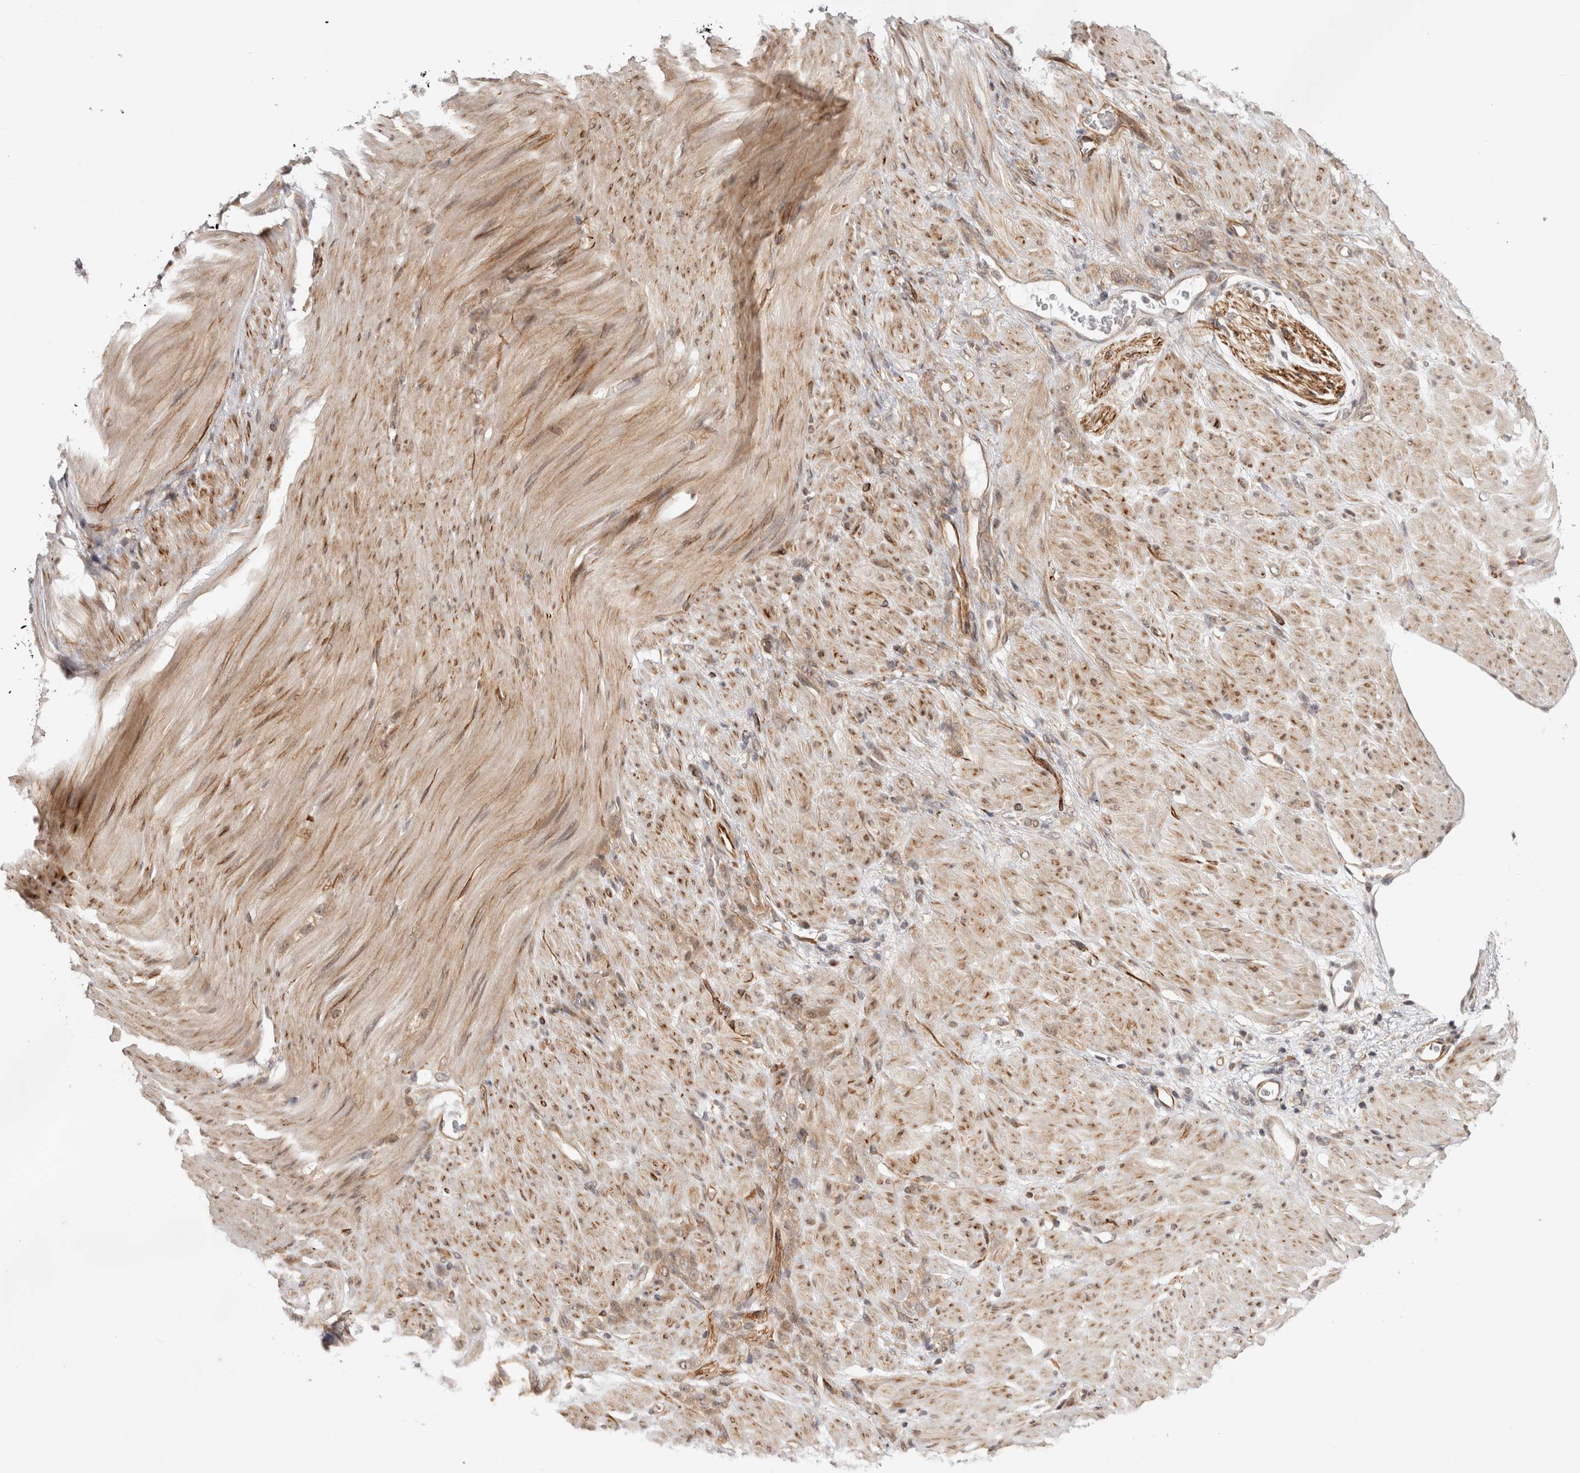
{"staining": {"intensity": "weak", "quantity": ">75%", "location": "cytoplasmic/membranous"}, "tissue": "stomach cancer", "cell_type": "Tumor cells", "image_type": "cancer", "snomed": [{"axis": "morphology", "description": "Normal tissue, NOS"}, {"axis": "morphology", "description": "Adenocarcinoma, NOS"}, {"axis": "topography", "description": "Stomach"}], "caption": "A high-resolution histopathology image shows IHC staining of stomach cancer (adenocarcinoma), which exhibits weak cytoplasmic/membranous staining in about >75% of tumor cells.", "gene": "ZNF318", "patient": {"sex": "male", "age": 82}}